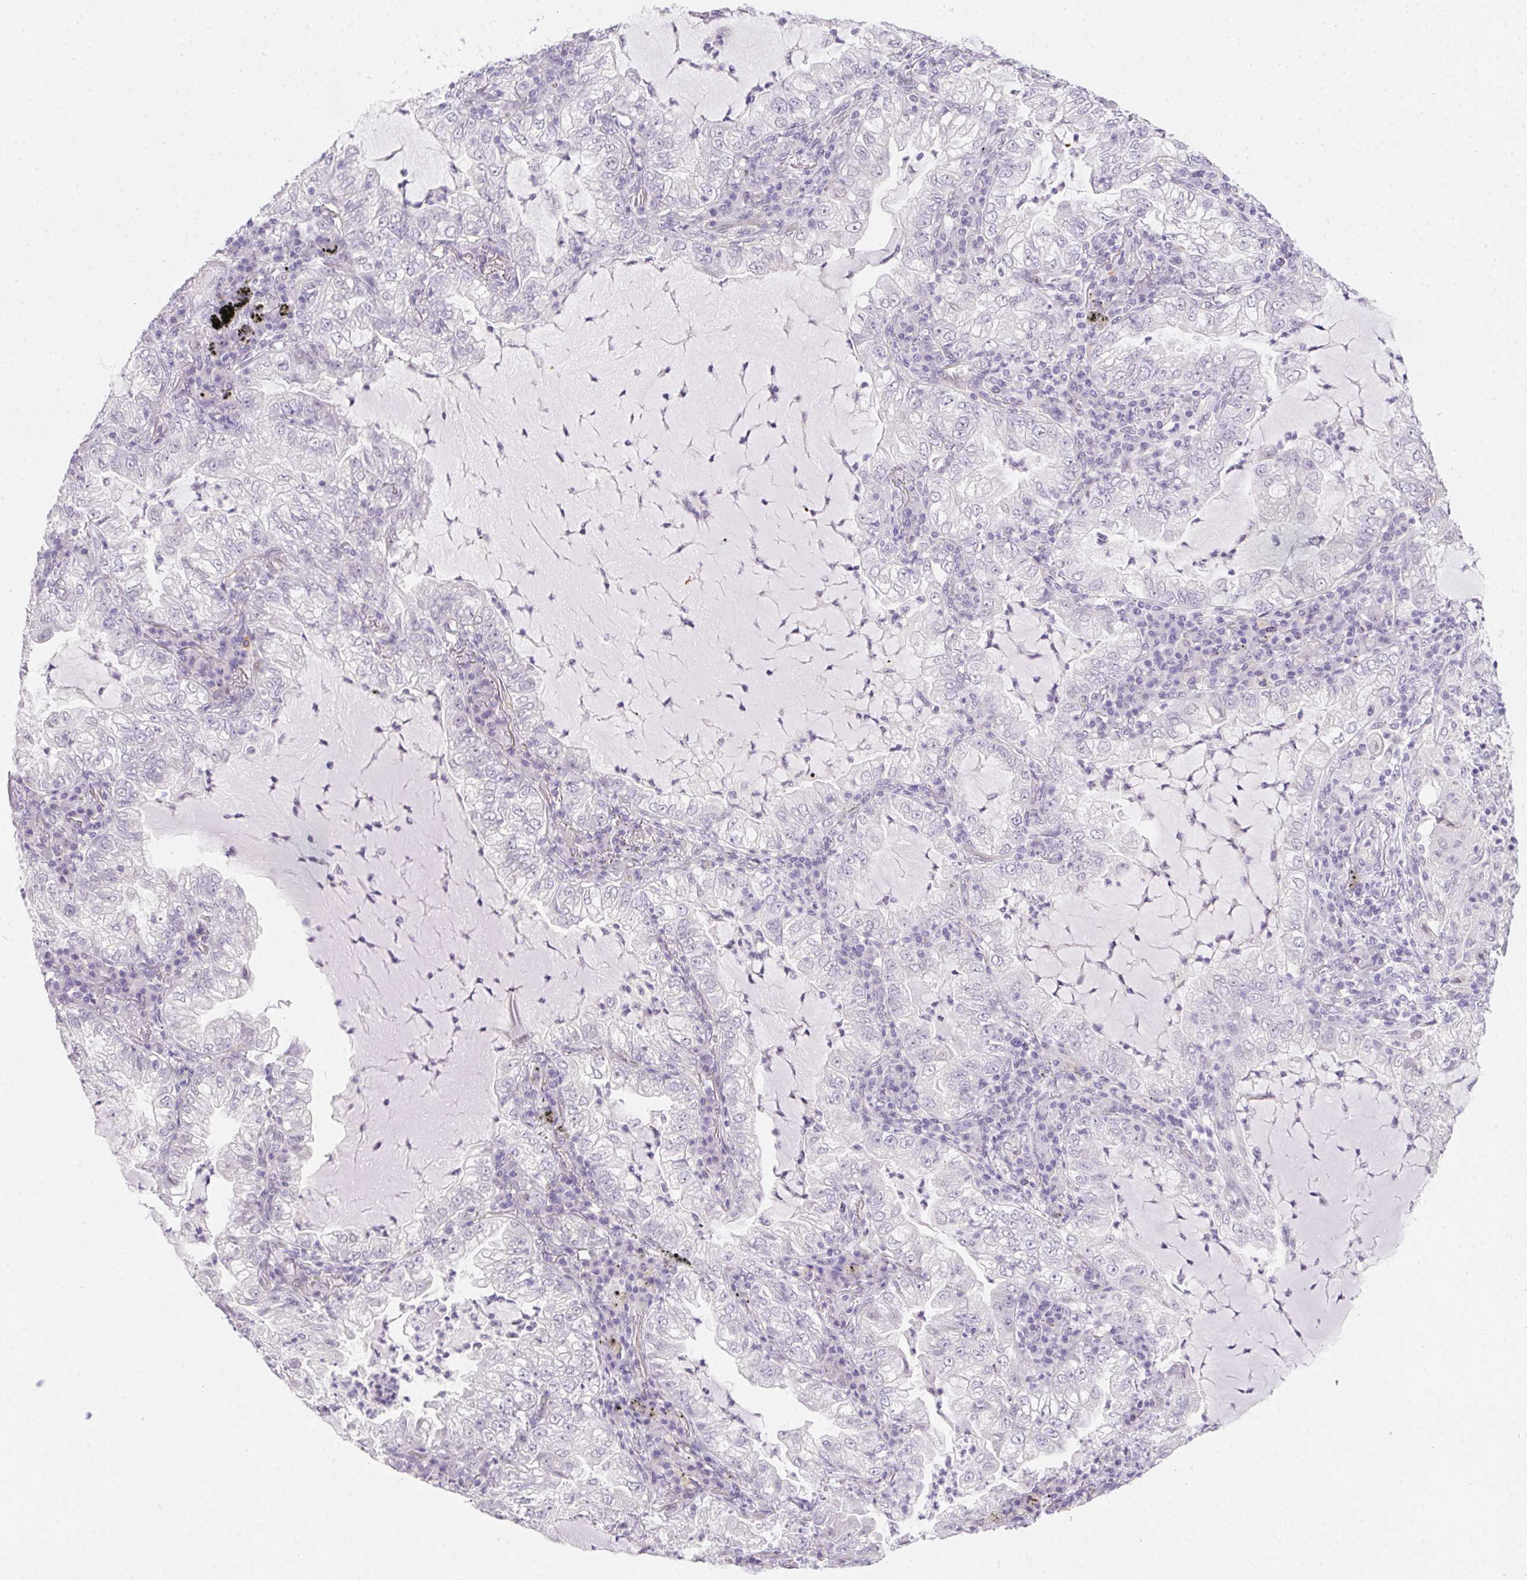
{"staining": {"intensity": "negative", "quantity": "none", "location": "none"}, "tissue": "lung cancer", "cell_type": "Tumor cells", "image_type": "cancer", "snomed": [{"axis": "morphology", "description": "Adenocarcinoma, NOS"}, {"axis": "topography", "description": "Lung"}], "caption": "A micrograph of human adenocarcinoma (lung) is negative for staining in tumor cells.", "gene": "MORC1", "patient": {"sex": "female", "age": 73}}